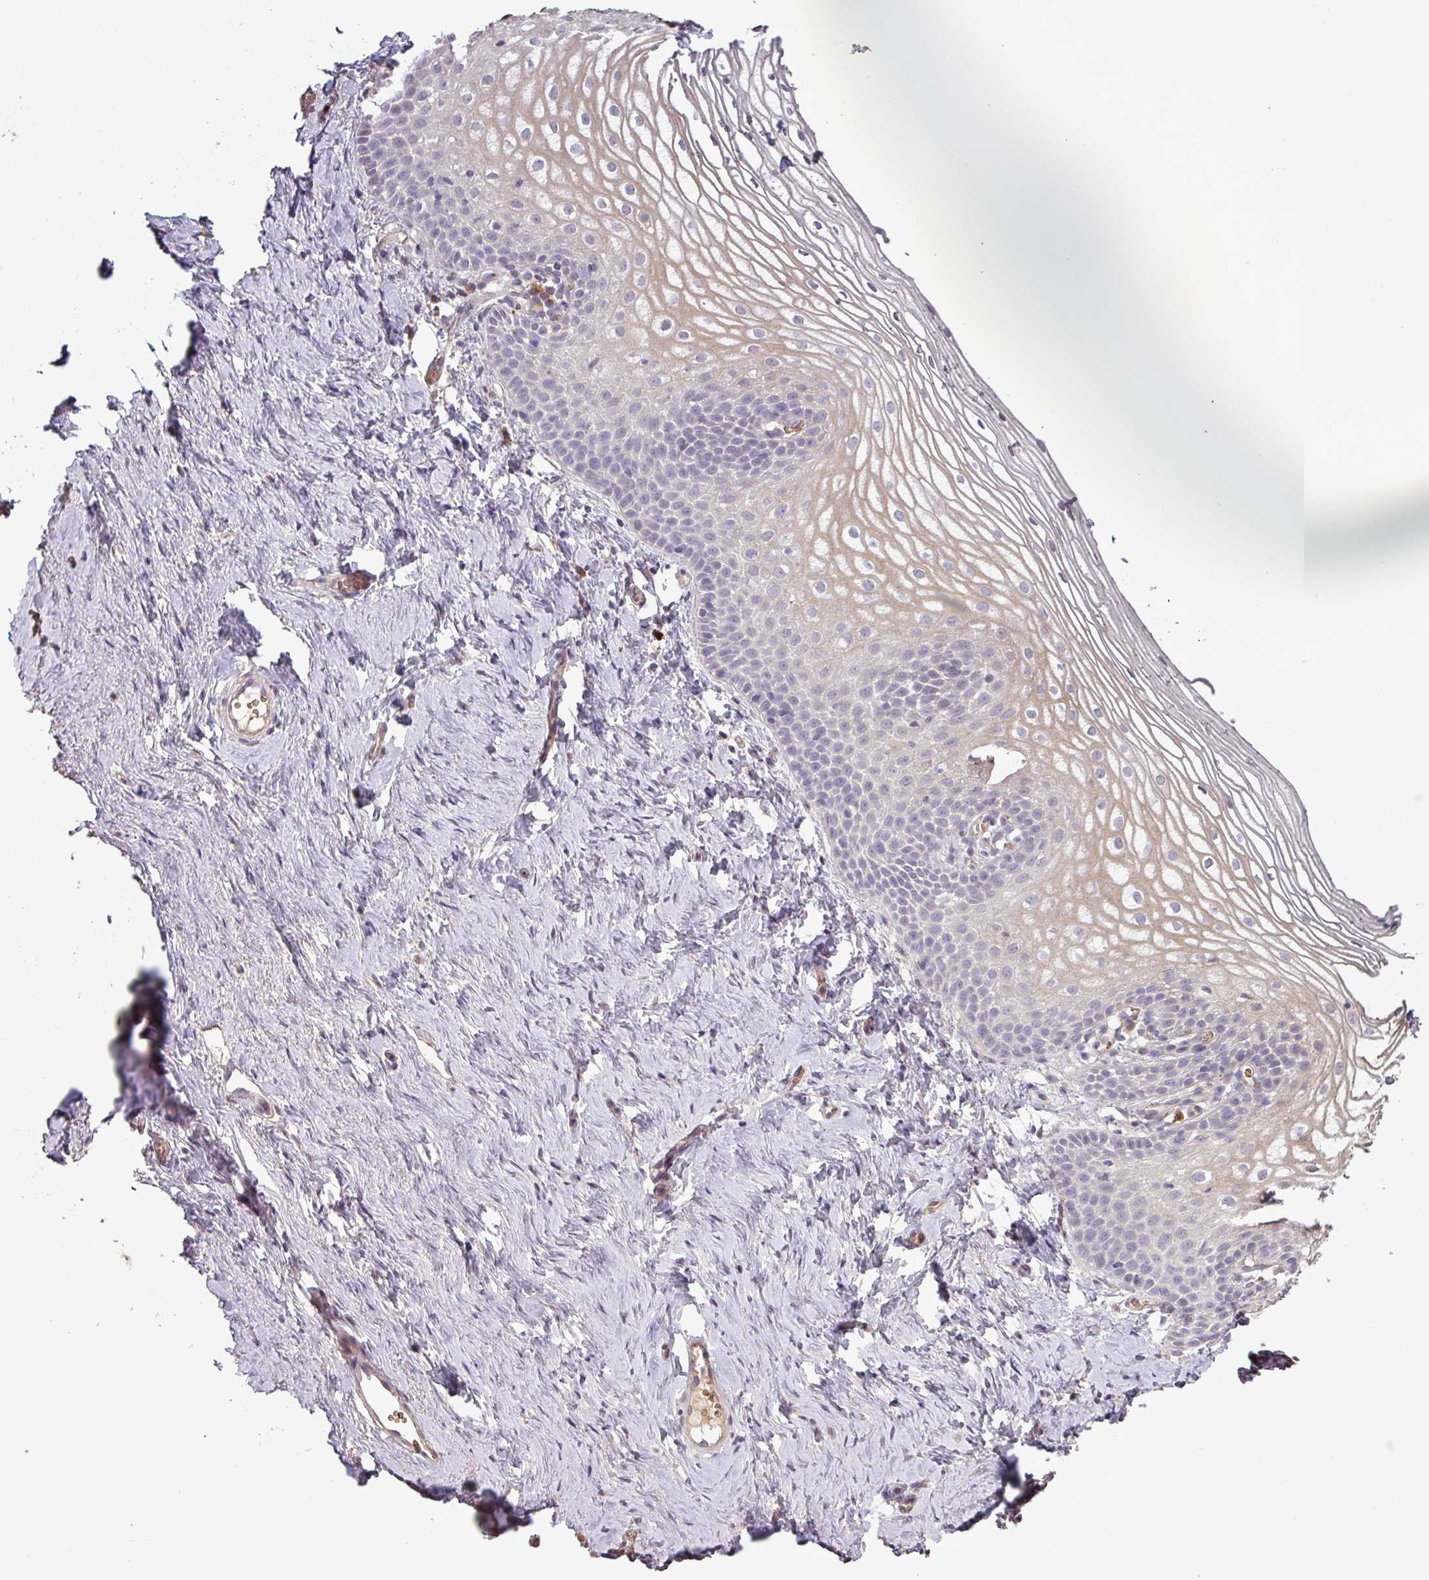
{"staining": {"intensity": "weak", "quantity": "<25%", "location": "cytoplasmic/membranous"}, "tissue": "vagina", "cell_type": "Squamous epithelial cells", "image_type": "normal", "snomed": [{"axis": "morphology", "description": "Normal tissue, NOS"}, {"axis": "topography", "description": "Vagina"}], "caption": "Squamous epithelial cells are negative for brown protein staining in normal vagina. (DAB (3,3'-diaminobenzidine) immunohistochemistry visualized using brightfield microscopy, high magnification).", "gene": "NHSL2", "patient": {"sex": "female", "age": 56}}